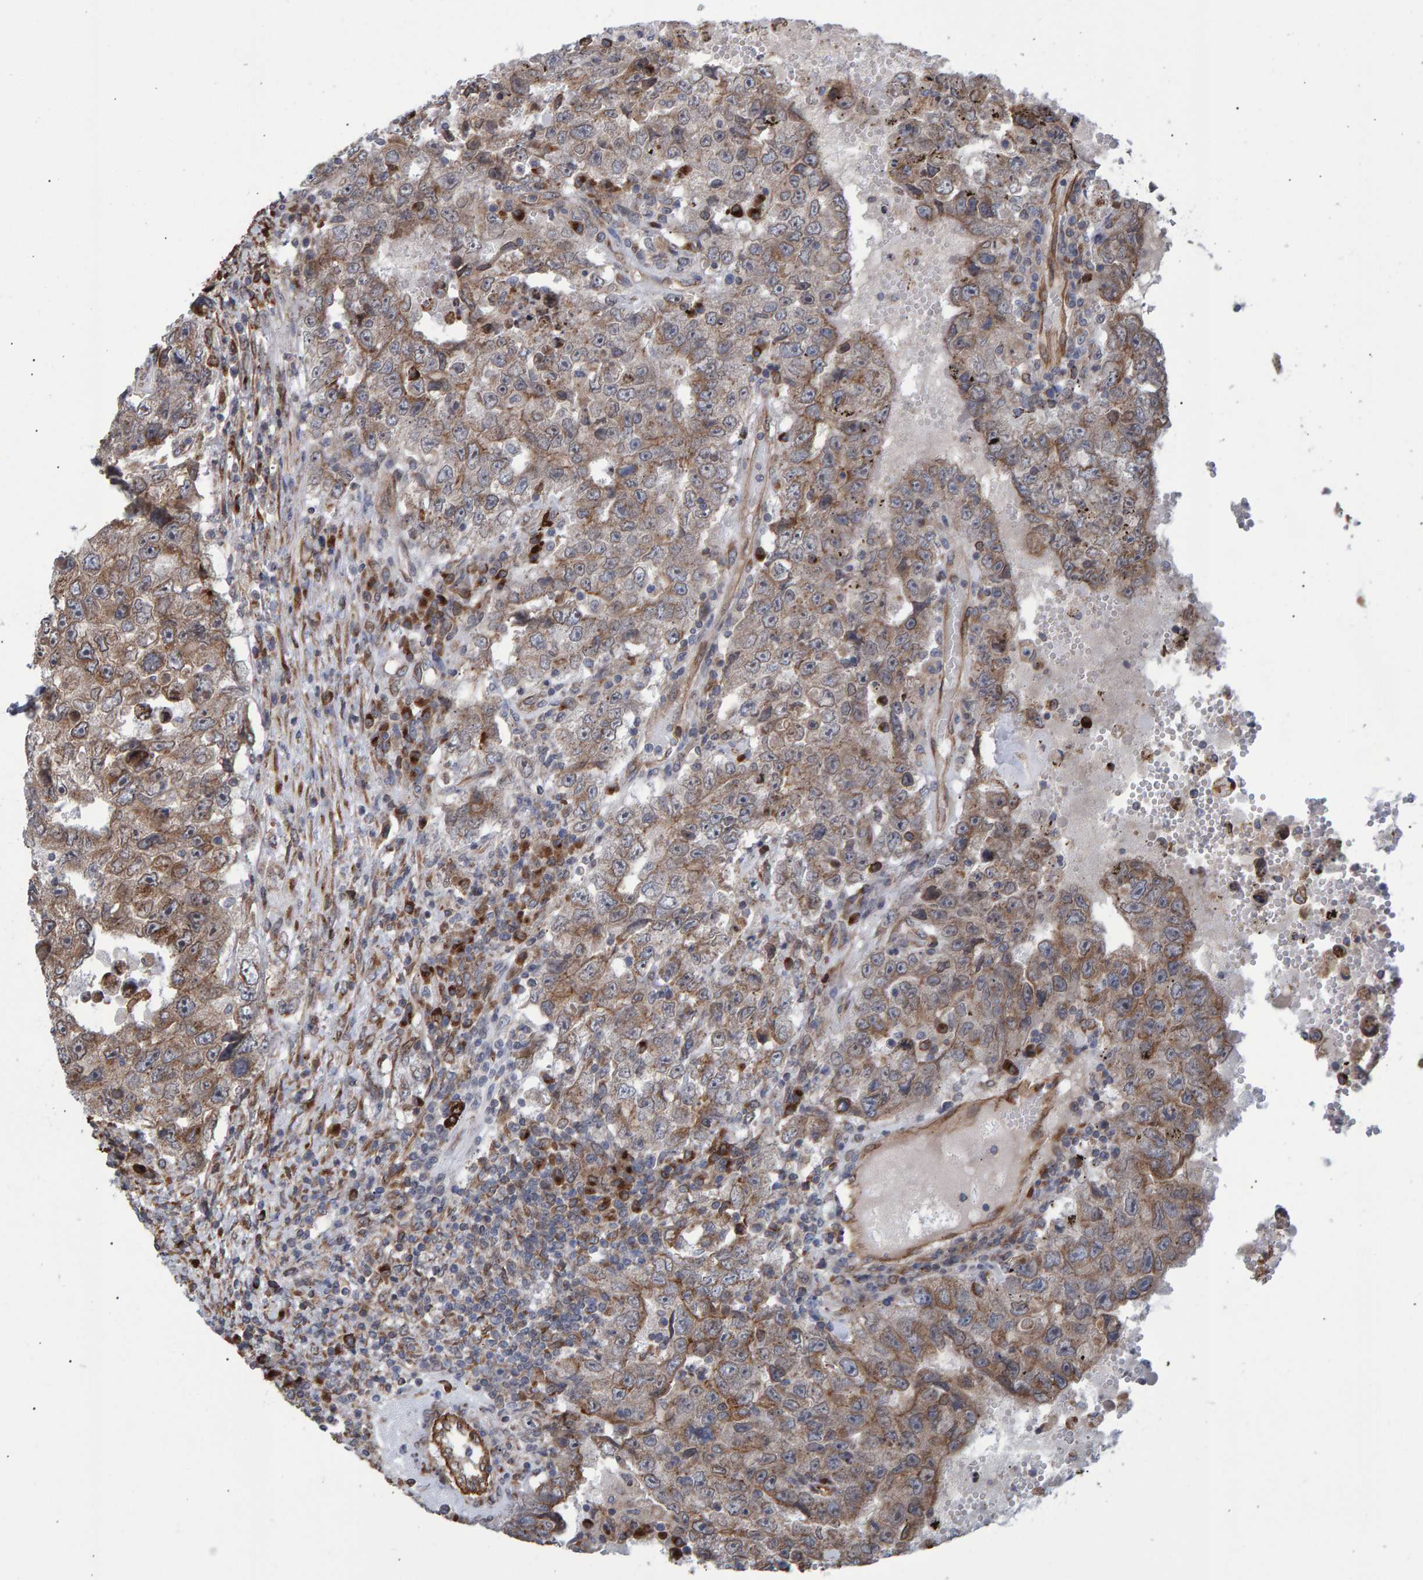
{"staining": {"intensity": "weak", "quantity": ">75%", "location": "cytoplasmic/membranous"}, "tissue": "testis cancer", "cell_type": "Tumor cells", "image_type": "cancer", "snomed": [{"axis": "morphology", "description": "Carcinoma, Embryonal, NOS"}, {"axis": "topography", "description": "Testis"}], "caption": "A photomicrograph of testis embryonal carcinoma stained for a protein reveals weak cytoplasmic/membranous brown staining in tumor cells.", "gene": "FAM117A", "patient": {"sex": "male", "age": 26}}